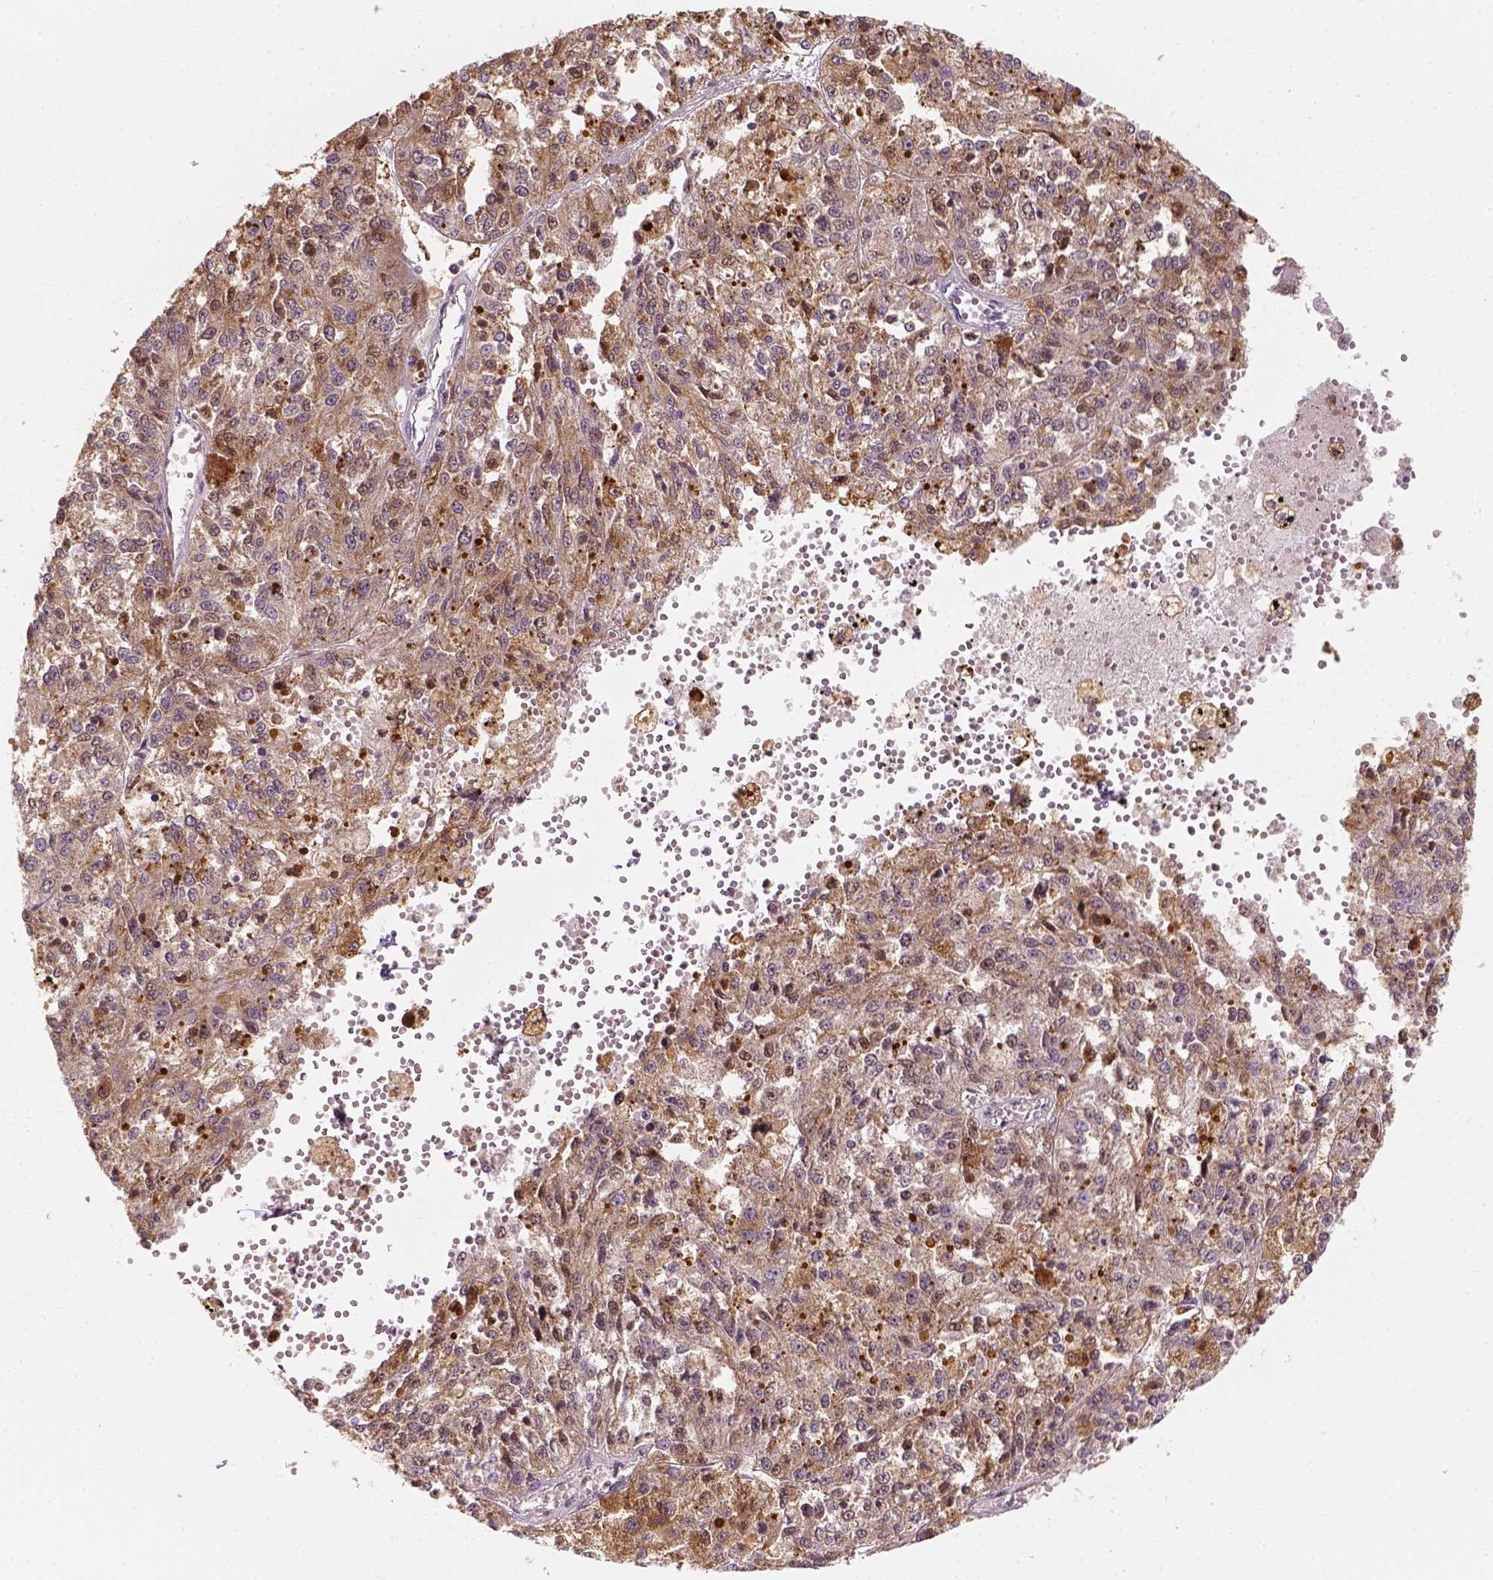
{"staining": {"intensity": "moderate", "quantity": ">75%", "location": "cytoplasmic/membranous,nuclear"}, "tissue": "melanoma", "cell_type": "Tumor cells", "image_type": "cancer", "snomed": [{"axis": "morphology", "description": "Malignant melanoma, Metastatic site"}, {"axis": "topography", "description": "Lymph node"}], "caption": "Brown immunohistochemical staining in malignant melanoma (metastatic site) reveals moderate cytoplasmic/membranous and nuclear expression in about >75% of tumor cells. The staining was performed using DAB to visualize the protein expression in brown, while the nuclei were stained in blue with hematoxylin (Magnification: 20x).", "gene": "SQSTM1", "patient": {"sex": "female", "age": 64}}